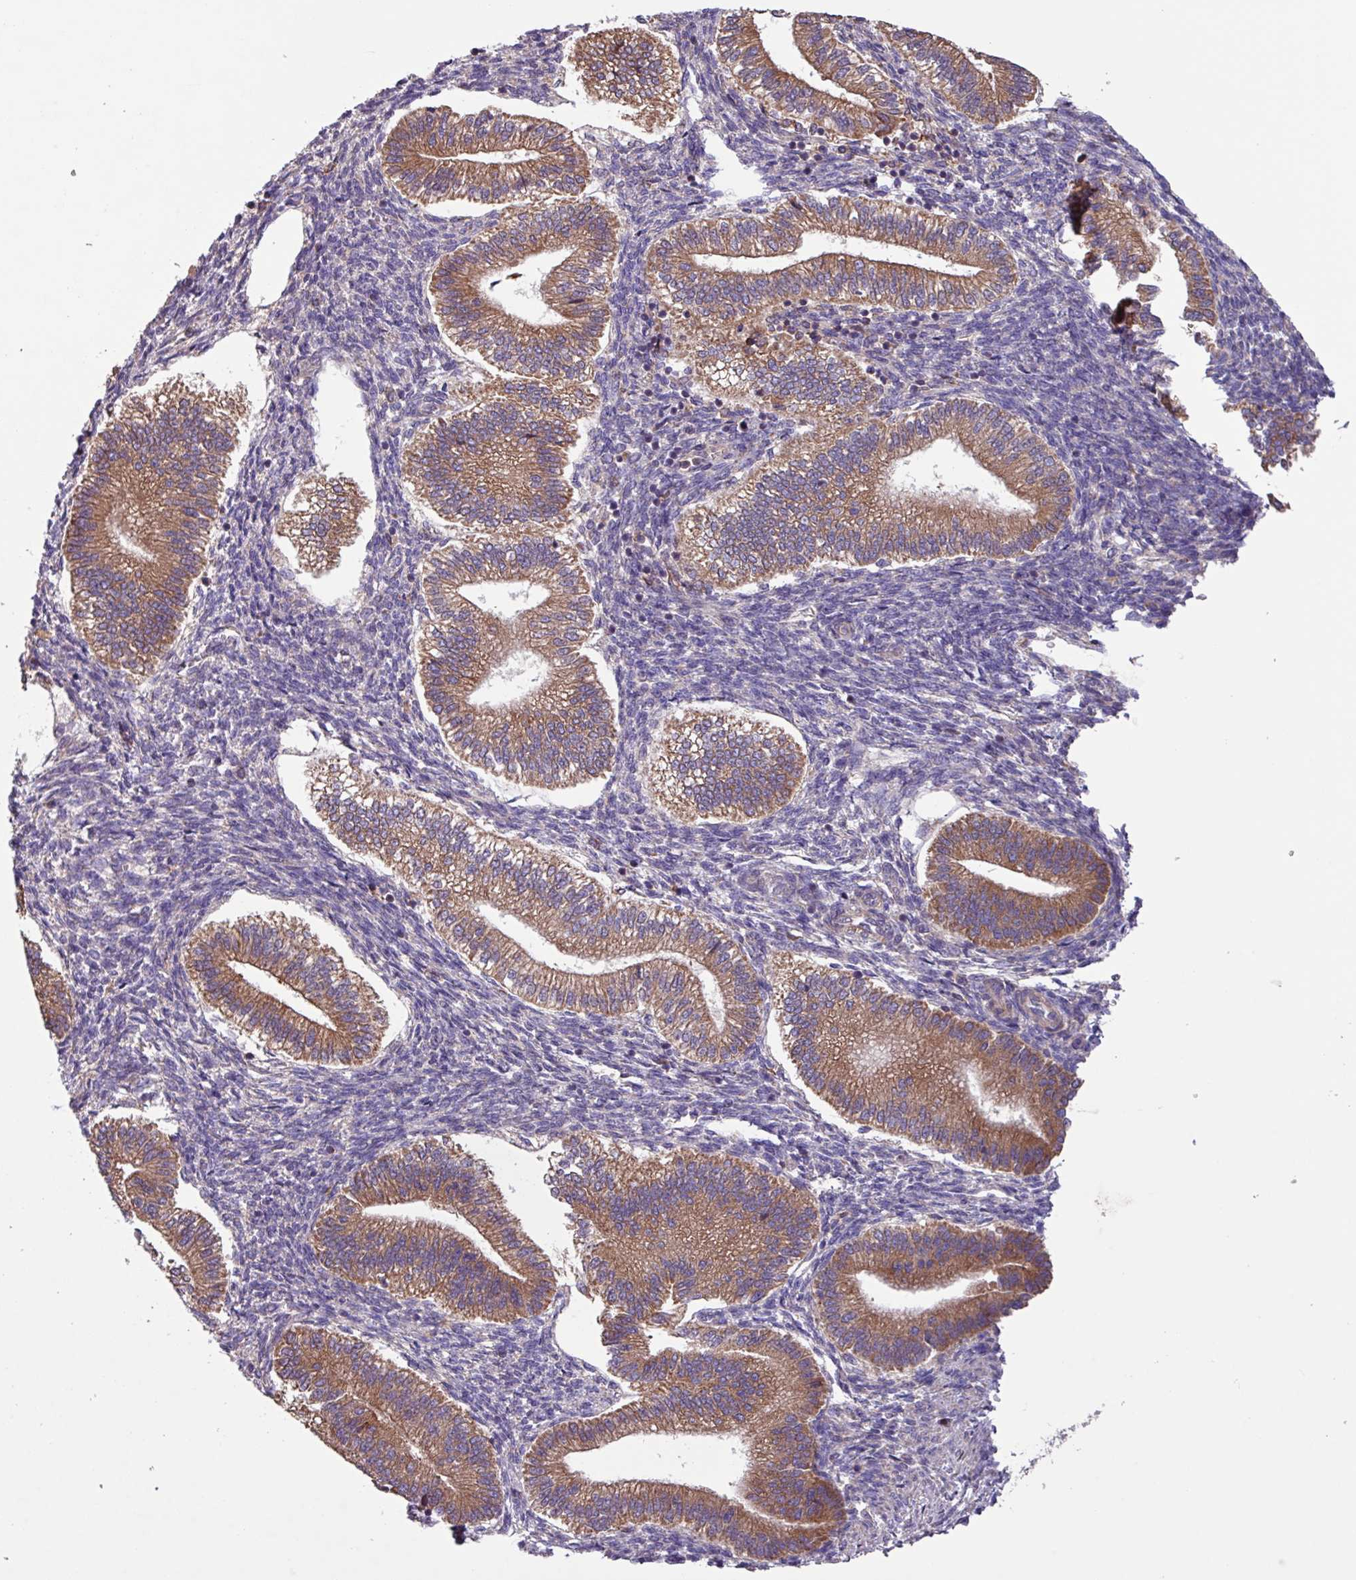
{"staining": {"intensity": "negative", "quantity": "none", "location": "none"}, "tissue": "endometrium", "cell_type": "Cells in endometrial stroma", "image_type": "normal", "snomed": [{"axis": "morphology", "description": "Normal tissue, NOS"}, {"axis": "topography", "description": "Endometrium"}], "caption": "Cells in endometrial stroma show no significant expression in normal endometrium. Brightfield microscopy of IHC stained with DAB (brown) and hematoxylin (blue), captured at high magnification.", "gene": "PTPRQ", "patient": {"sex": "female", "age": 25}}